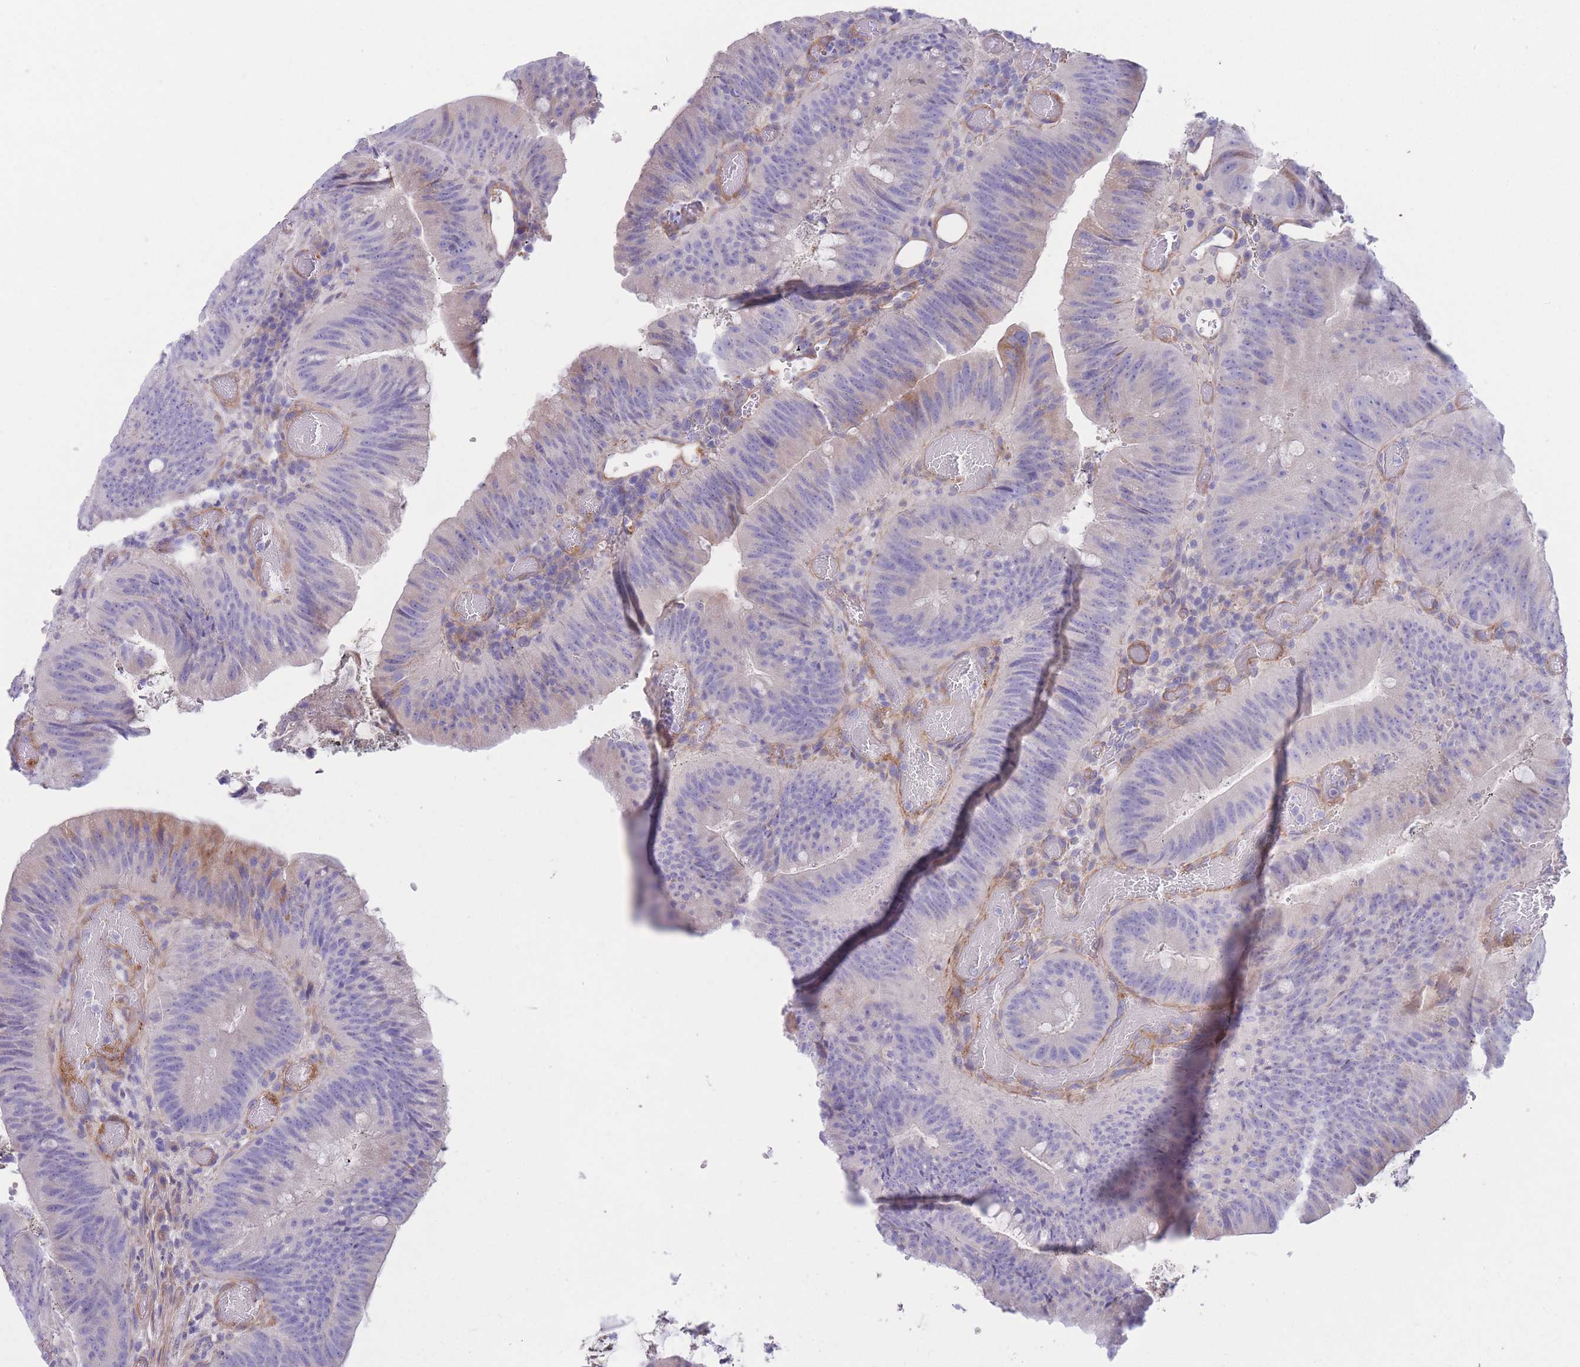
{"staining": {"intensity": "negative", "quantity": "none", "location": "none"}, "tissue": "colorectal cancer", "cell_type": "Tumor cells", "image_type": "cancer", "snomed": [{"axis": "morphology", "description": "Adenocarcinoma, NOS"}, {"axis": "topography", "description": "Colon"}], "caption": "This is an immunohistochemistry (IHC) image of colorectal cancer. There is no staining in tumor cells.", "gene": "DET1", "patient": {"sex": "female", "age": 43}}